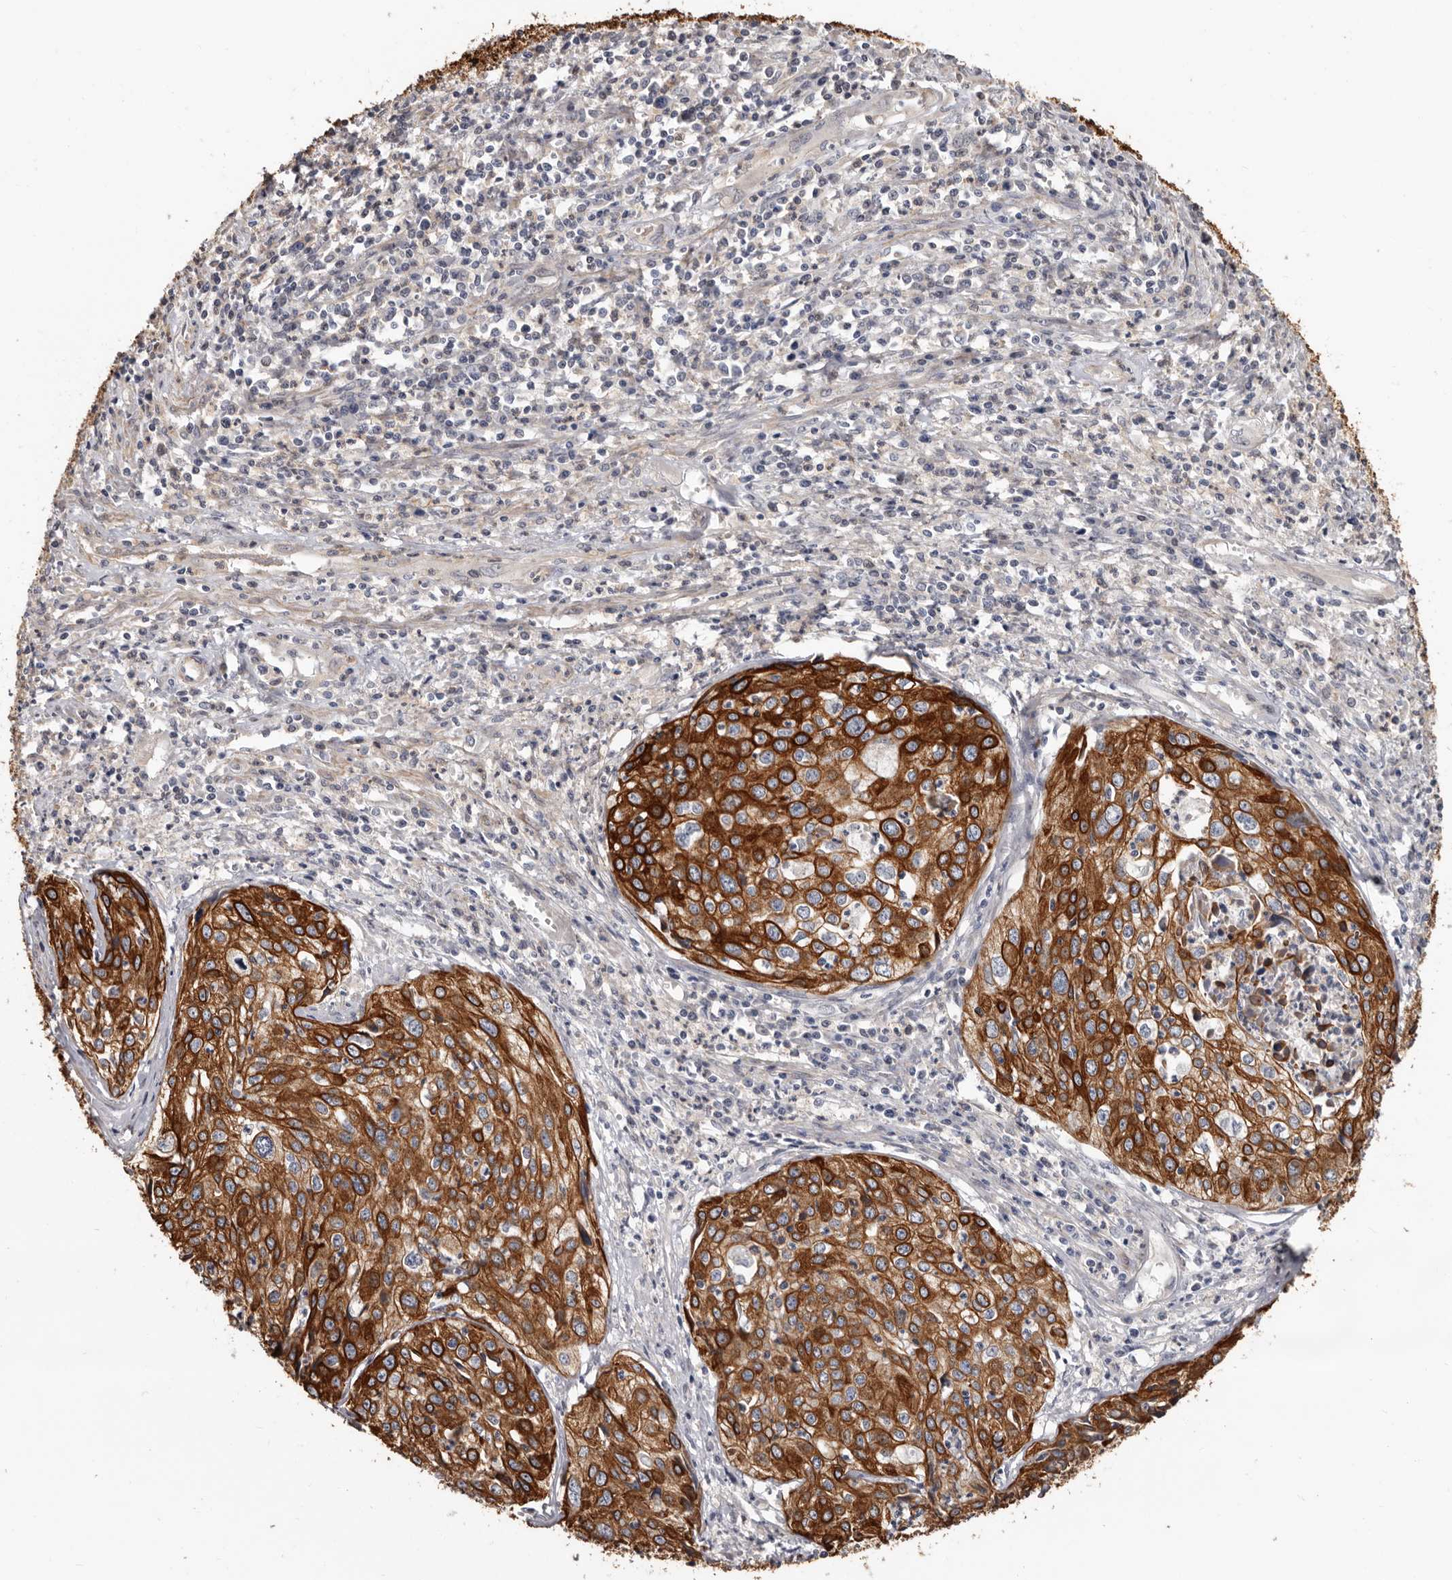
{"staining": {"intensity": "strong", "quantity": ">75%", "location": "cytoplasmic/membranous"}, "tissue": "cervical cancer", "cell_type": "Tumor cells", "image_type": "cancer", "snomed": [{"axis": "morphology", "description": "Squamous cell carcinoma, NOS"}, {"axis": "topography", "description": "Cervix"}], "caption": "Tumor cells demonstrate high levels of strong cytoplasmic/membranous staining in about >75% of cells in human squamous cell carcinoma (cervical).", "gene": "MRPL18", "patient": {"sex": "female", "age": 31}}